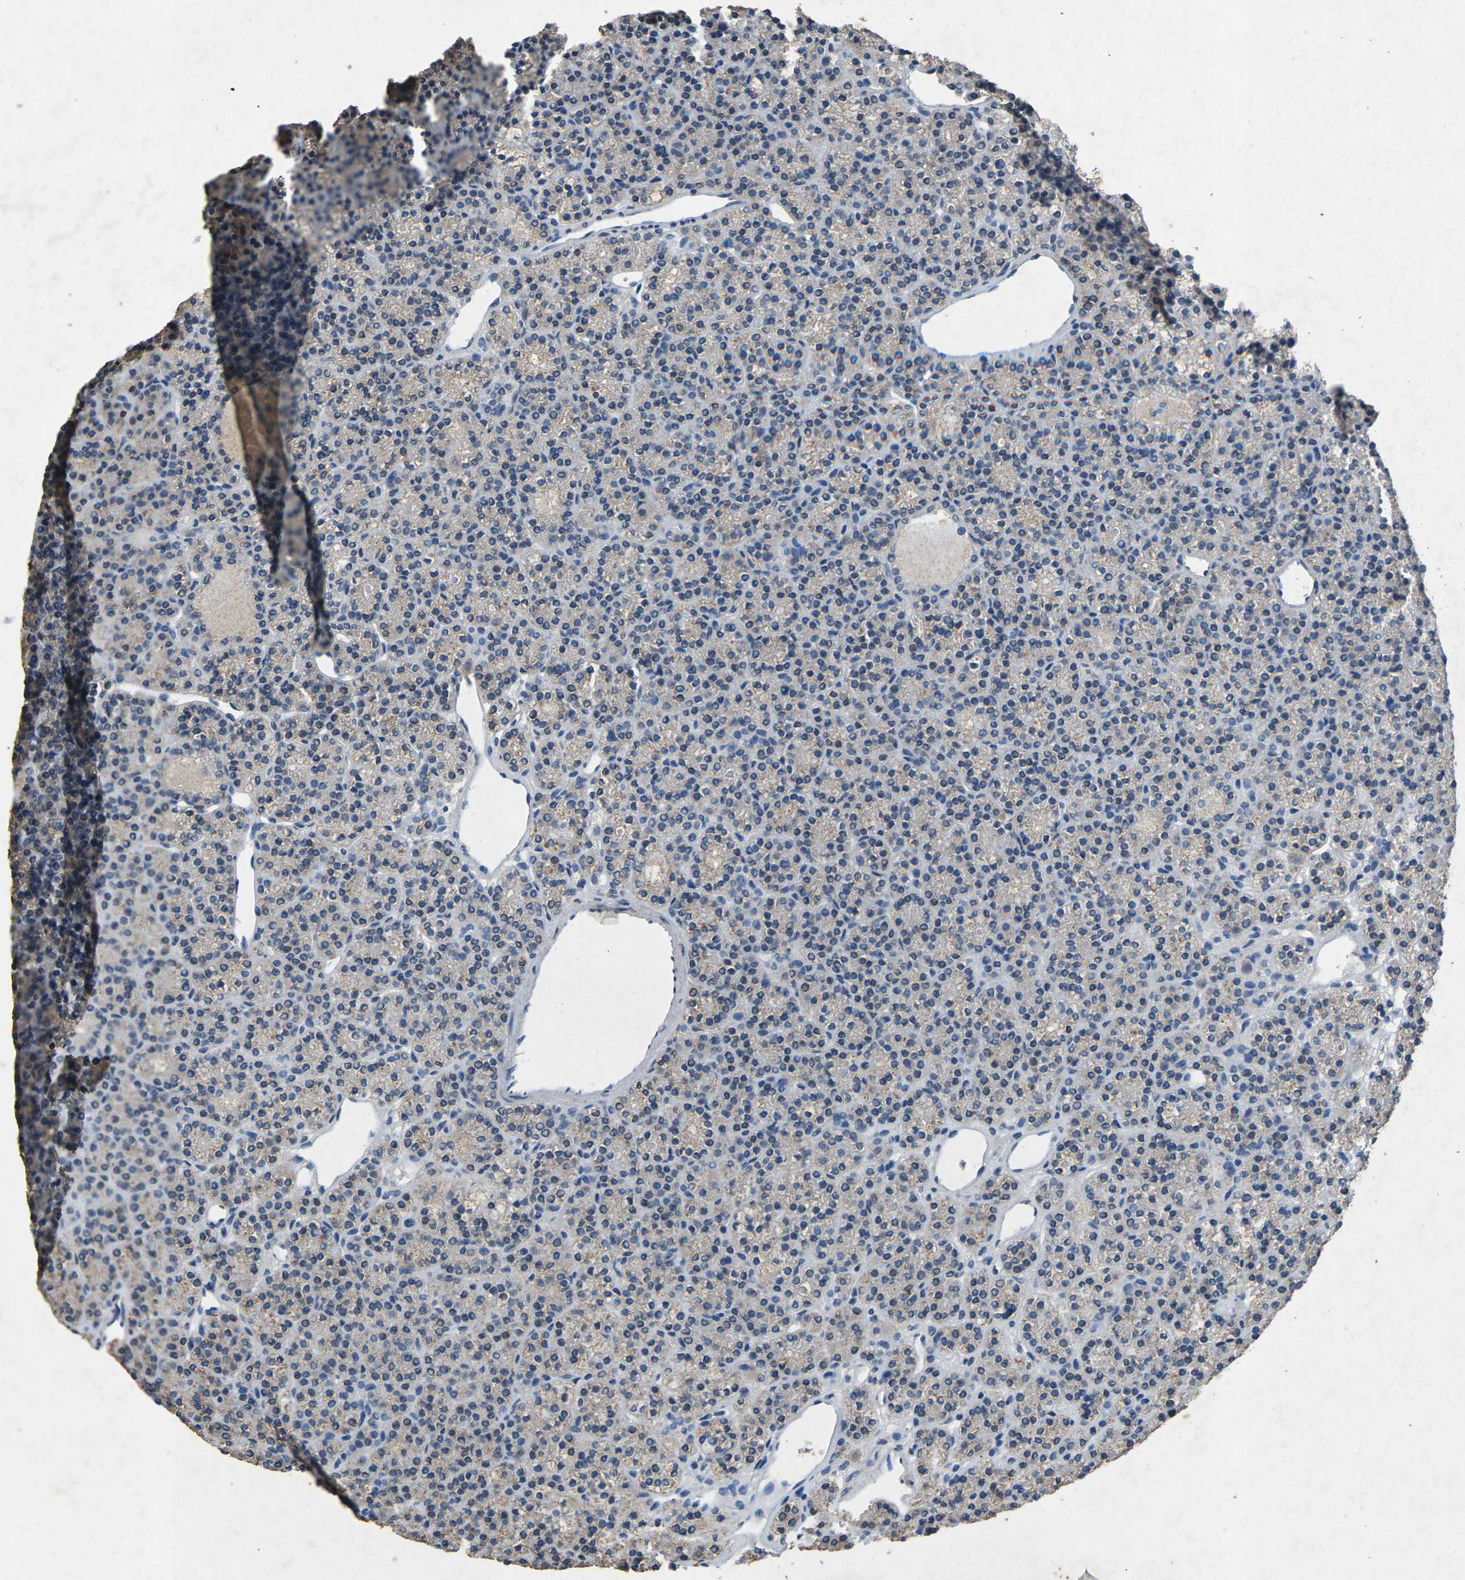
{"staining": {"intensity": "moderate", "quantity": "<25%", "location": "cytoplasmic/membranous"}, "tissue": "parathyroid gland", "cell_type": "Glandular cells", "image_type": "normal", "snomed": [{"axis": "morphology", "description": "Normal tissue, NOS"}, {"axis": "morphology", "description": "Adenoma, NOS"}, {"axis": "topography", "description": "Parathyroid gland"}], "caption": "Glandular cells reveal low levels of moderate cytoplasmic/membranous positivity in about <25% of cells in unremarkable human parathyroid gland. The protein is stained brown, and the nuclei are stained in blue (DAB (3,3'-diaminobenzidine) IHC with brightfield microscopy, high magnification).", "gene": "PLG", "patient": {"sex": "female", "age": 64}}